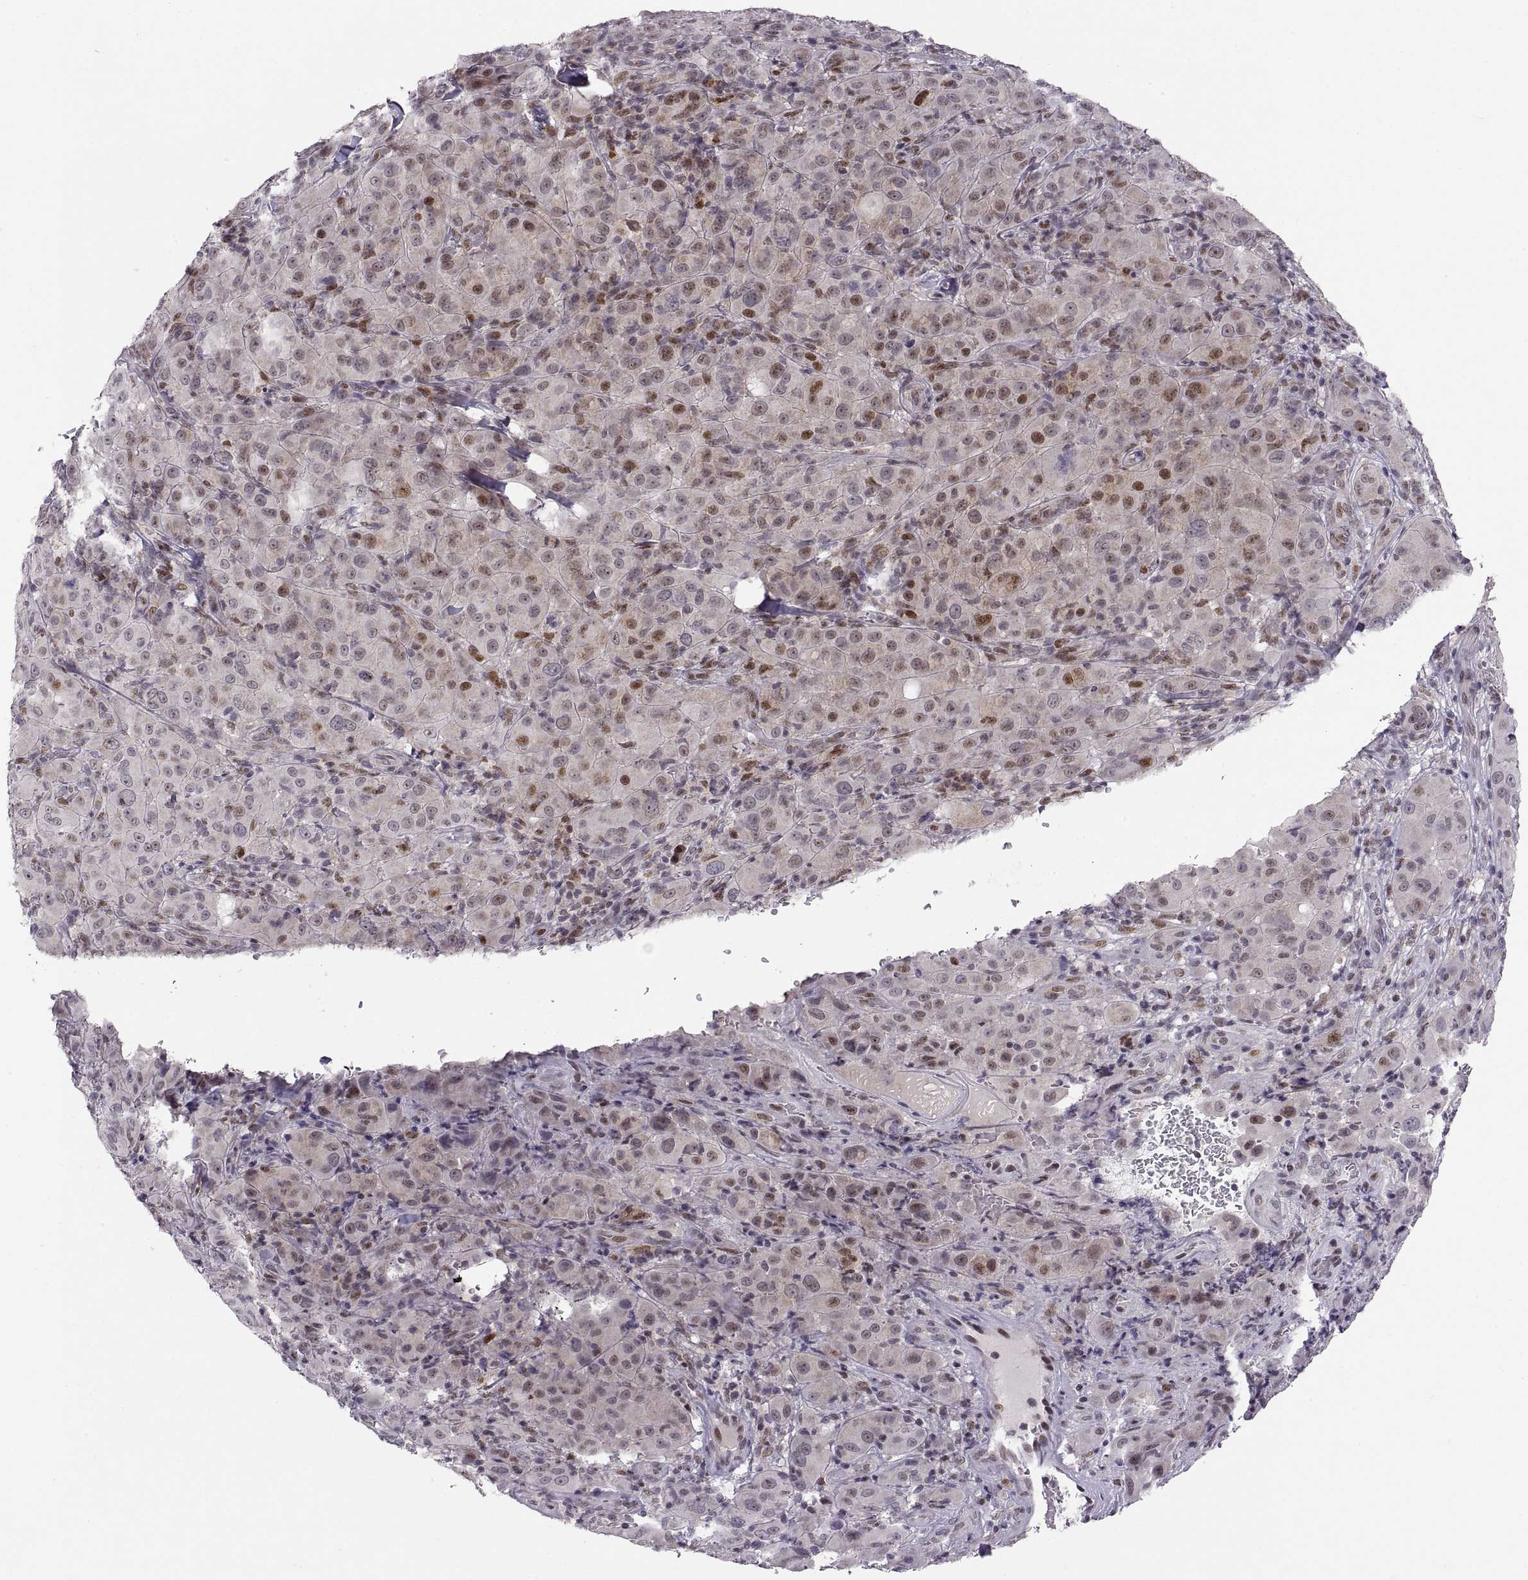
{"staining": {"intensity": "strong", "quantity": "<25%", "location": "nuclear"}, "tissue": "melanoma", "cell_type": "Tumor cells", "image_type": "cancer", "snomed": [{"axis": "morphology", "description": "Malignant melanoma, NOS"}, {"axis": "topography", "description": "Skin"}], "caption": "Immunohistochemical staining of melanoma demonstrates medium levels of strong nuclear protein staining in about <25% of tumor cells. The protein is stained brown, and the nuclei are stained in blue (DAB IHC with brightfield microscopy, high magnification).", "gene": "SNAI1", "patient": {"sex": "female", "age": 87}}